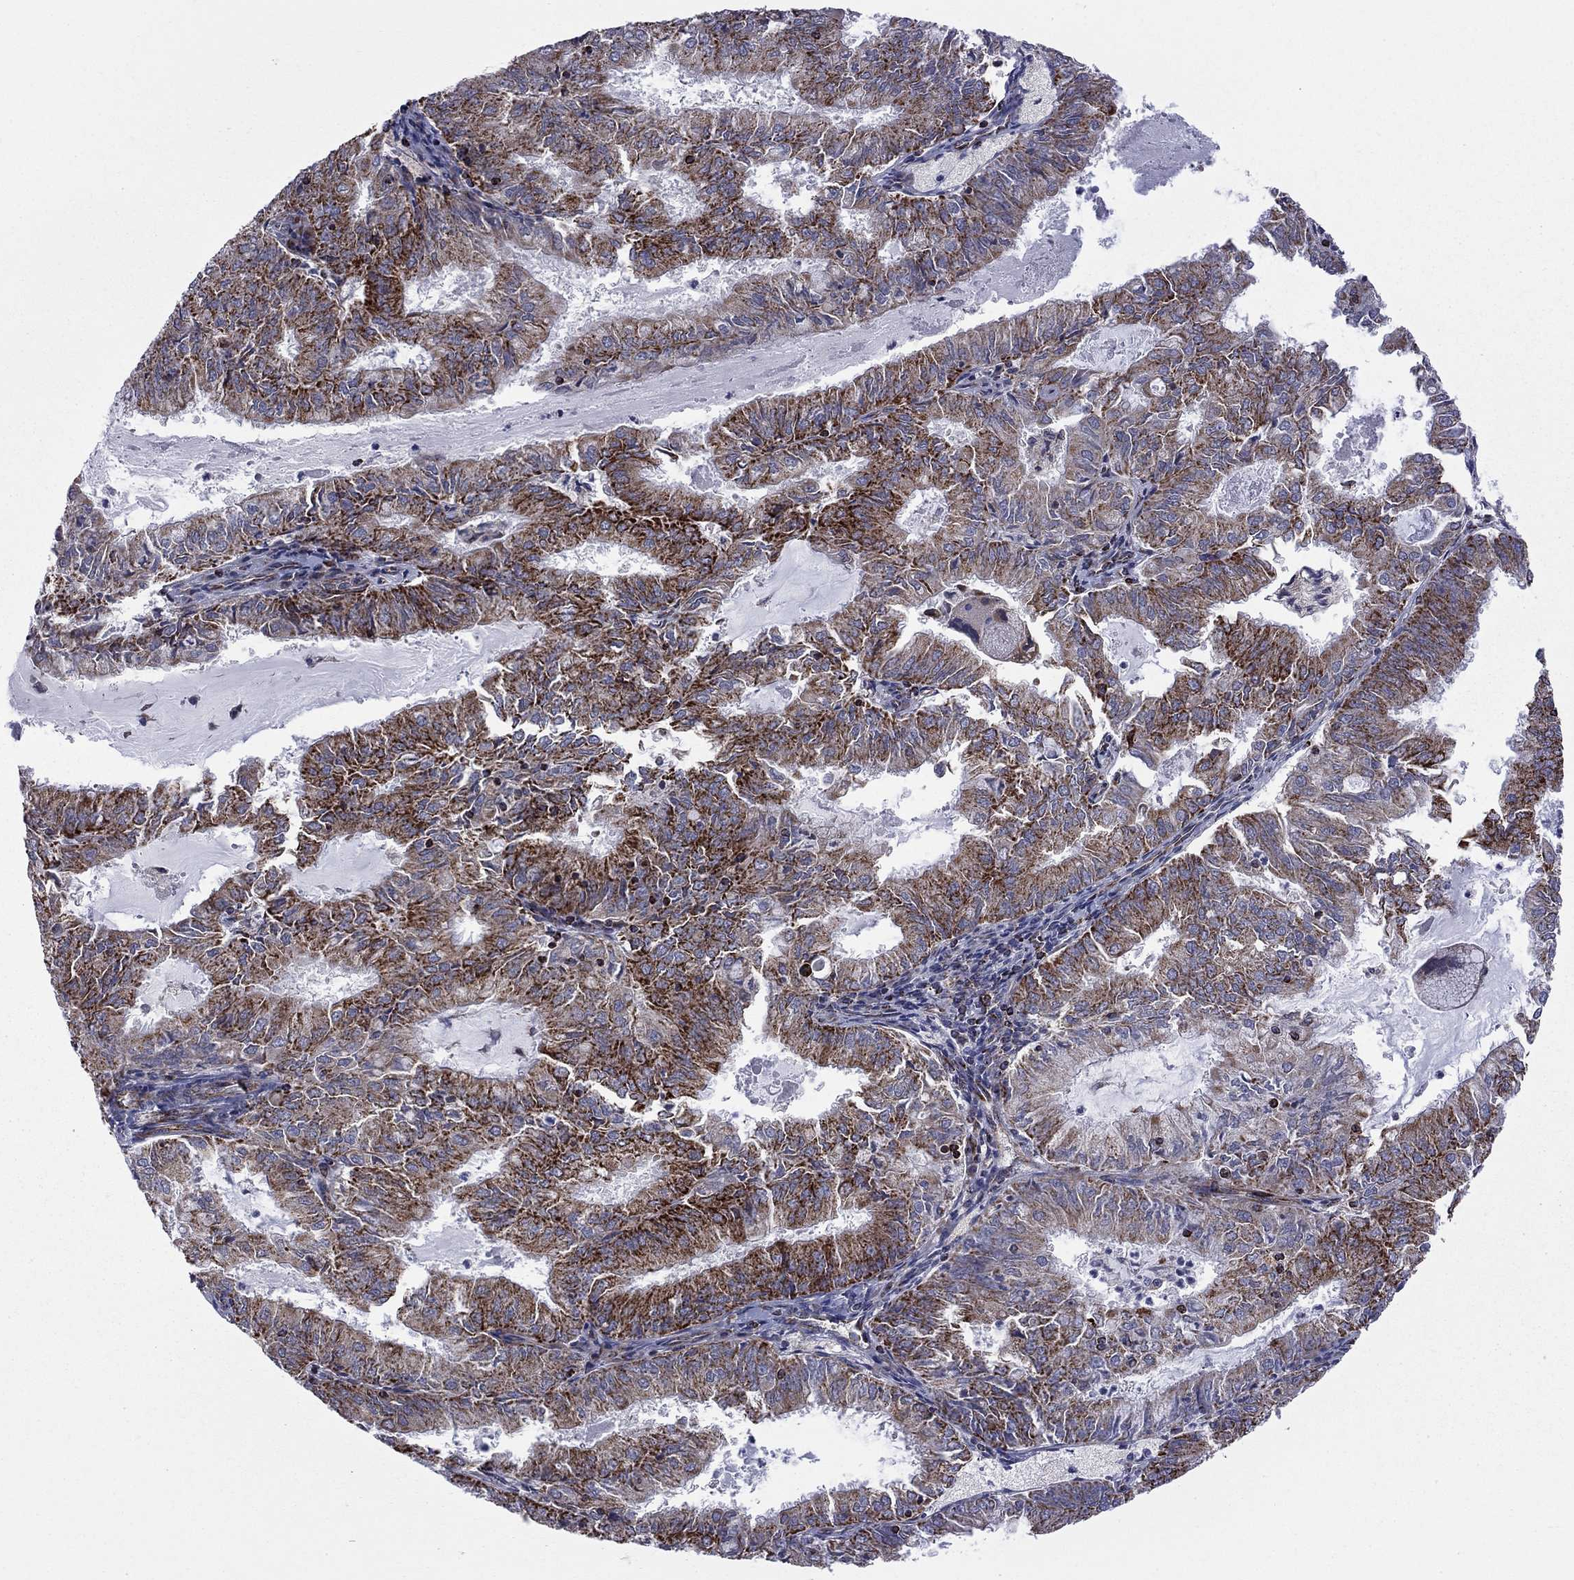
{"staining": {"intensity": "strong", "quantity": ">75%", "location": "cytoplasmic/membranous"}, "tissue": "endometrial cancer", "cell_type": "Tumor cells", "image_type": "cancer", "snomed": [{"axis": "morphology", "description": "Adenocarcinoma, NOS"}, {"axis": "topography", "description": "Endometrium"}], "caption": "An image showing strong cytoplasmic/membranous expression in approximately >75% of tumor cells in endometrial adenocarcinoma, as visualized by brown immunohistochemical staining.", "gene": "CLPTM1", "patient": {"sex": "female", "age": 57}}